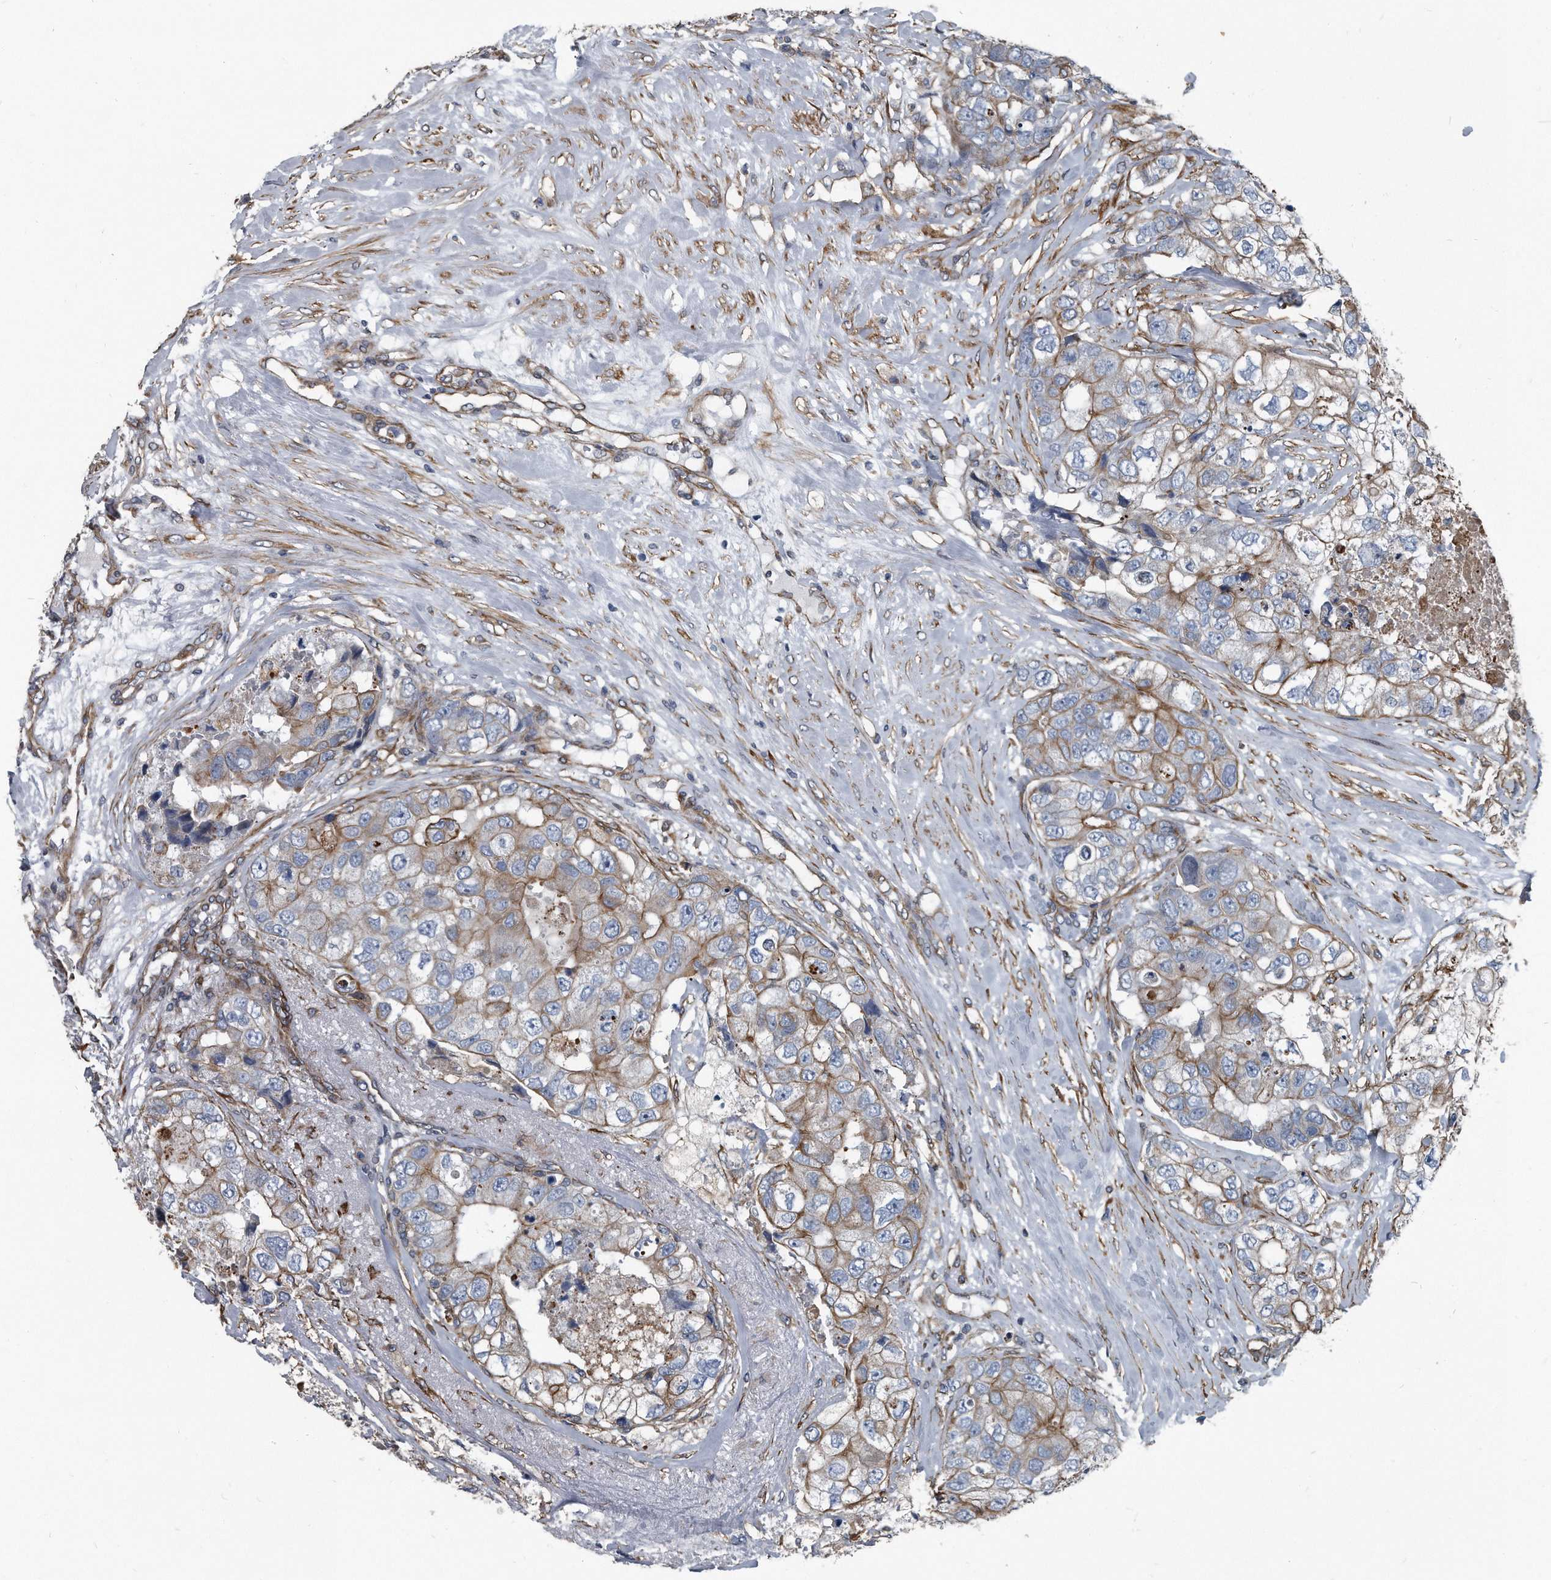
{"staining": {"intensity": "moderate", "quantity": "25%-75%", "location": "cytoplasmic/membranous"}, "tissue": "breast cancer", "cell_type": "Tumor cells", "image_type": "cancer", "snomed": [{"axis": "morphology", "description": "Duct carcinoma"}, {"axis": "topography", "description": "Breast"}], "caption": "This histopathology image exhibits immunohistochemistry (IHC) staining of breast intraductal carcinoma, with medium moderate cytoplasmic/membranous positivity in about 25%-75% of tumor cells.", "gene": "PLEC", "patient": {"sex": "female", "age": 62}}